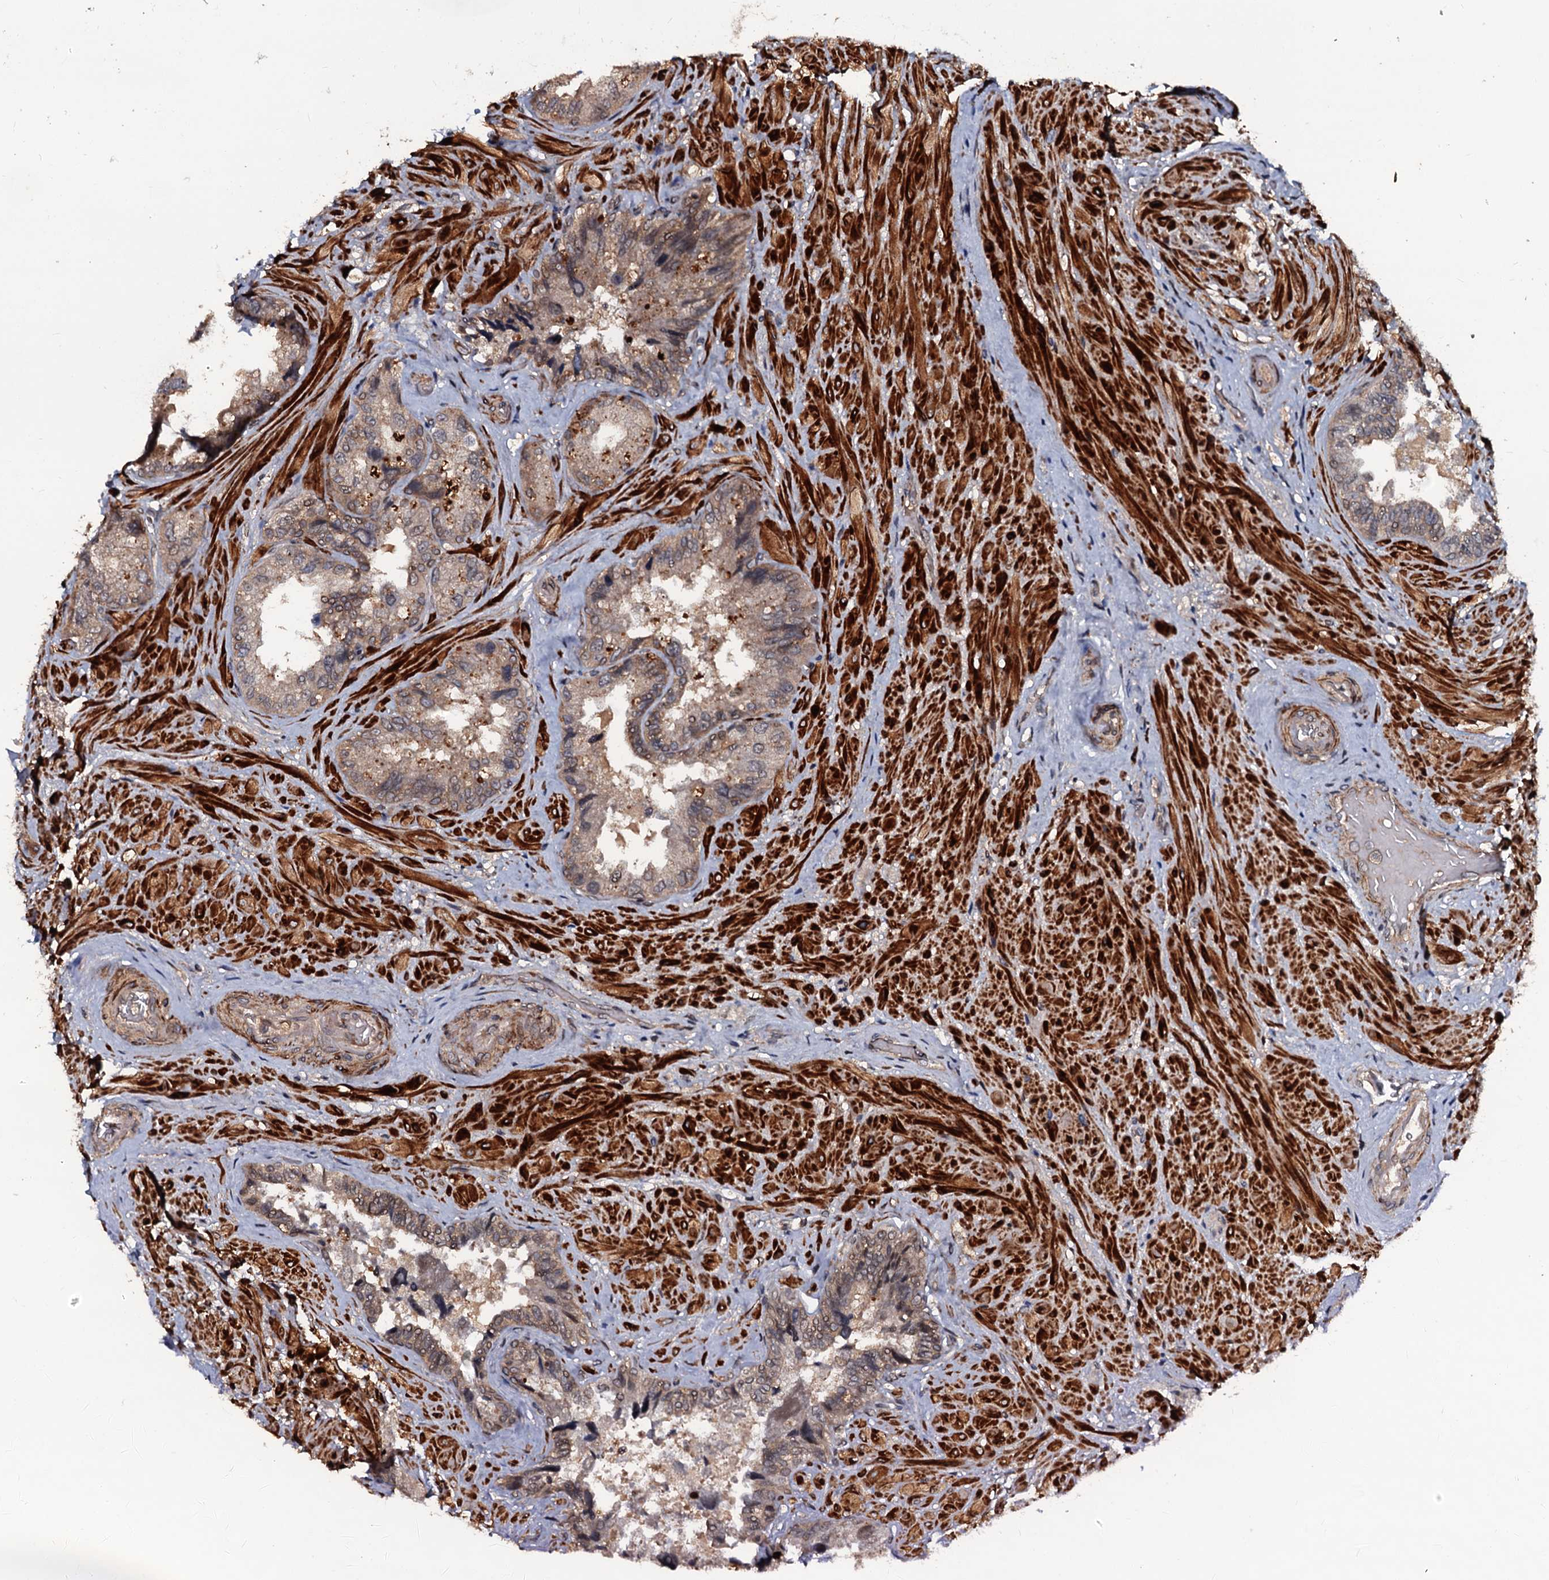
{"staining": {"intensity": "moderate", "quantity": "25%-75%", "location": "cytoplasmic/membranous"}, "tissue": "seminal vesicle", "cell_type": "Glandular cells", "image_type": "normal", "snomed": [{"axis": "morphology", "description": "Normal tissue, NOS"}, {"axis": "topography", "description": "Prostate and seminal vesicle, NOS"}, {"axis": "topography", "description": "Prostate"}, {"axis": "topography", "description": "Seminal veicle"}], "caption": "Protein staining shows moderate cytoplasmic/membranous positivity in approximately 25%-75% of glandular cells in normal seminal vesicle.", "gene": "N4BP1", "patient": {"sex": "male", "age": 67}}